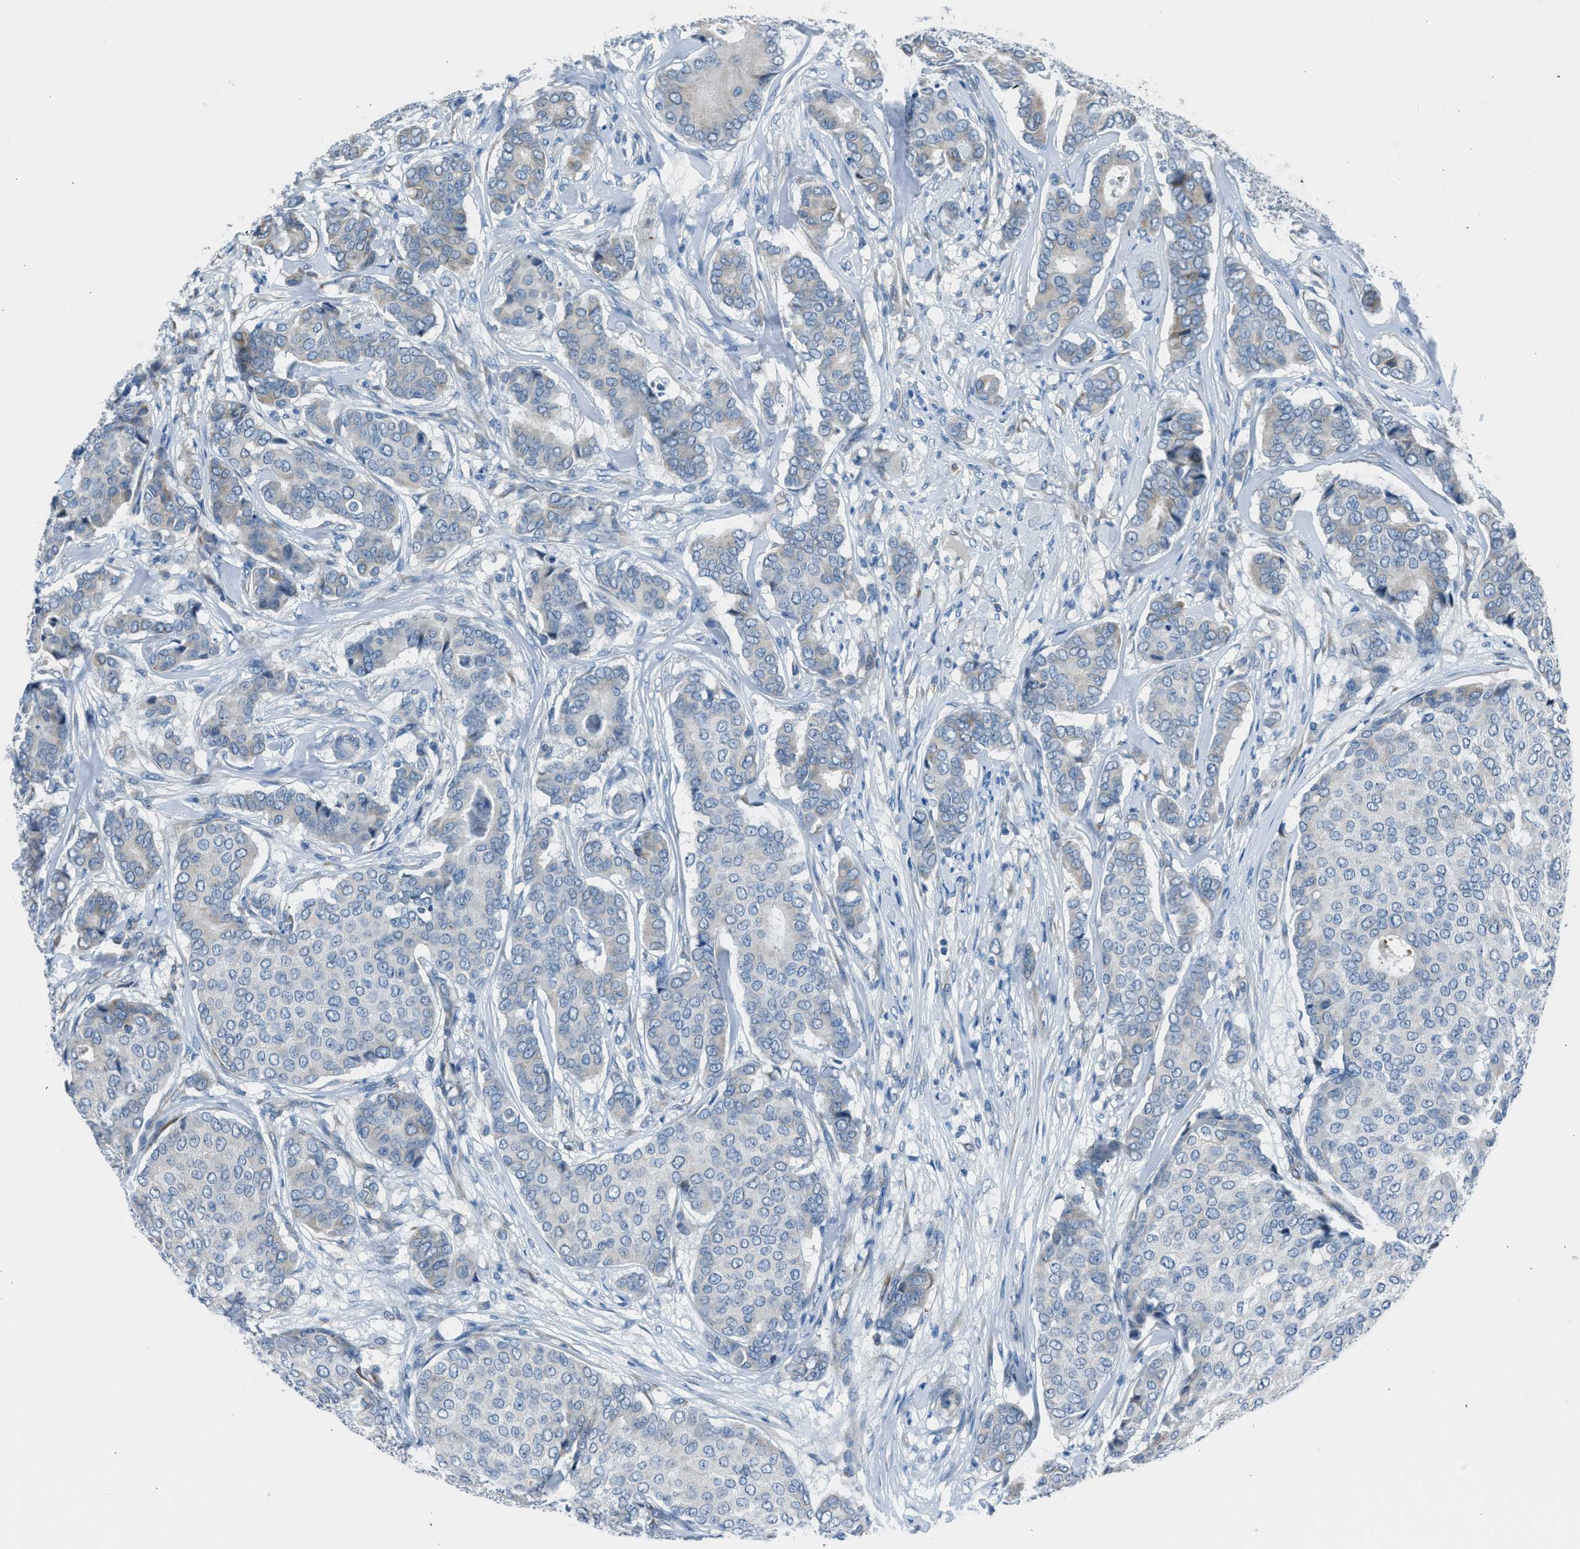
{"staining": {"intensity": "negative", "quantity": "none", "location": "none"}, "tissue": "breast cancer", "cell_type": "Tumor cells", "image_type": "cancer", "snomed": [{"axis": "morphology", "description": "Duct carcinoma"}, {"axis": "topography", "description": "Breast"}], "caption": "Breast cancer (invasive ductal carcinoma) was stained to show a protein in brown. There is no significant positivity in tumor cells. Brightfield microscopy of immunohistochemistry stained with DAB (3,3'-diaminobenzidine) (brown) and hematoxylin (blue), captured at high magnification.", "gene": "RNF41", "patient": {"sex": "female", "age": 75}}